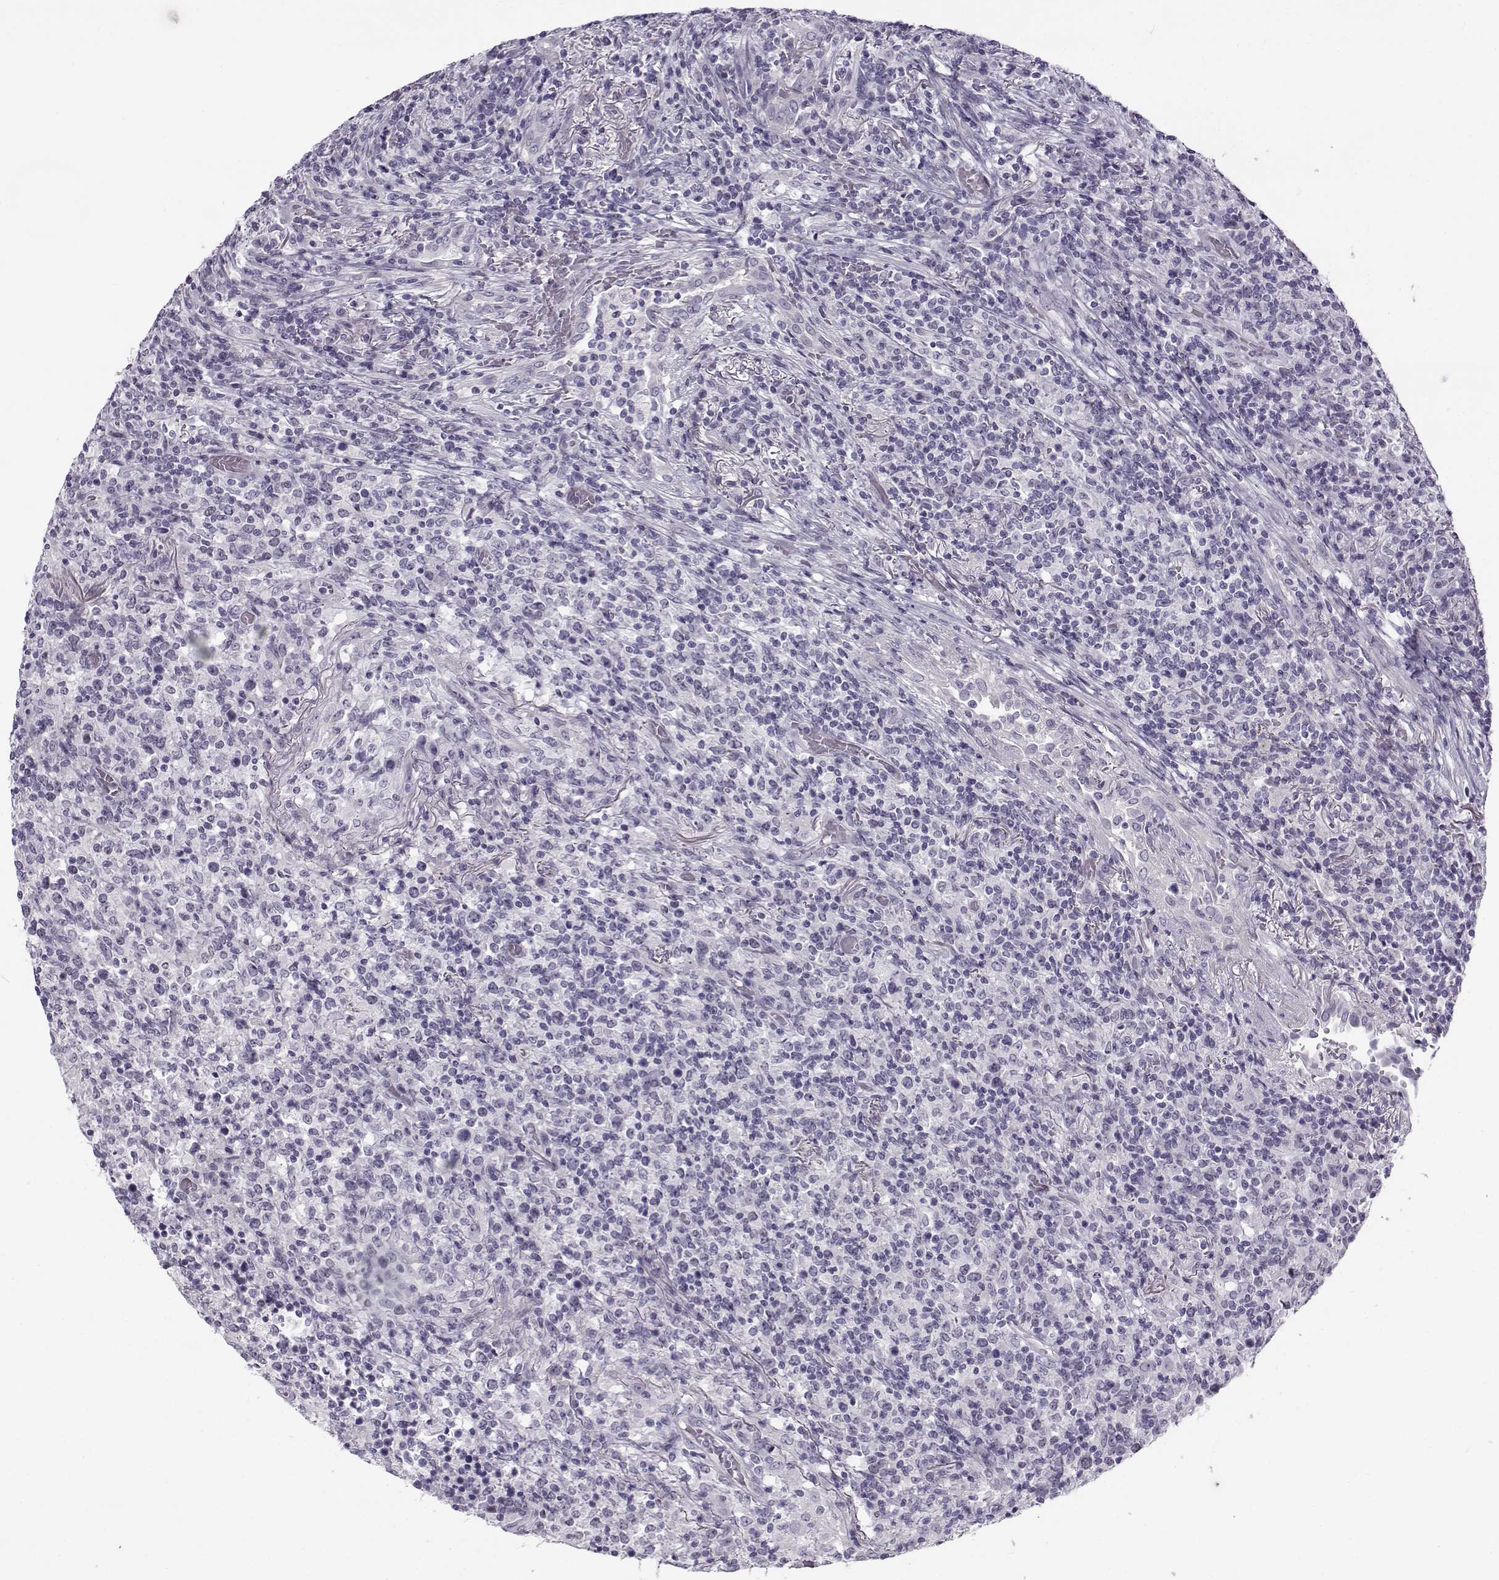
{"staining": {"intensity": "negative", "quantity": "none", "location": "none"}, "tissue": "lymphoma", "cell_type": "Tumor cells", "image_type": "cancer", "snomed": [{"axis": "morphology", "description": "Malignant lymphoma, non-Hodgkin's type, High grade"}, {"axis": "topography", "description": "Lung"}], "caption": "Immunohistochemistry image of neoplastic tissue: high-grade malignant lymphoma, non-Hodgkin's type stained with DAB displays no significant protein positivity in tumor cells.", "gene": "TEX55", "patient": {"sex": "male", "age": 79}}